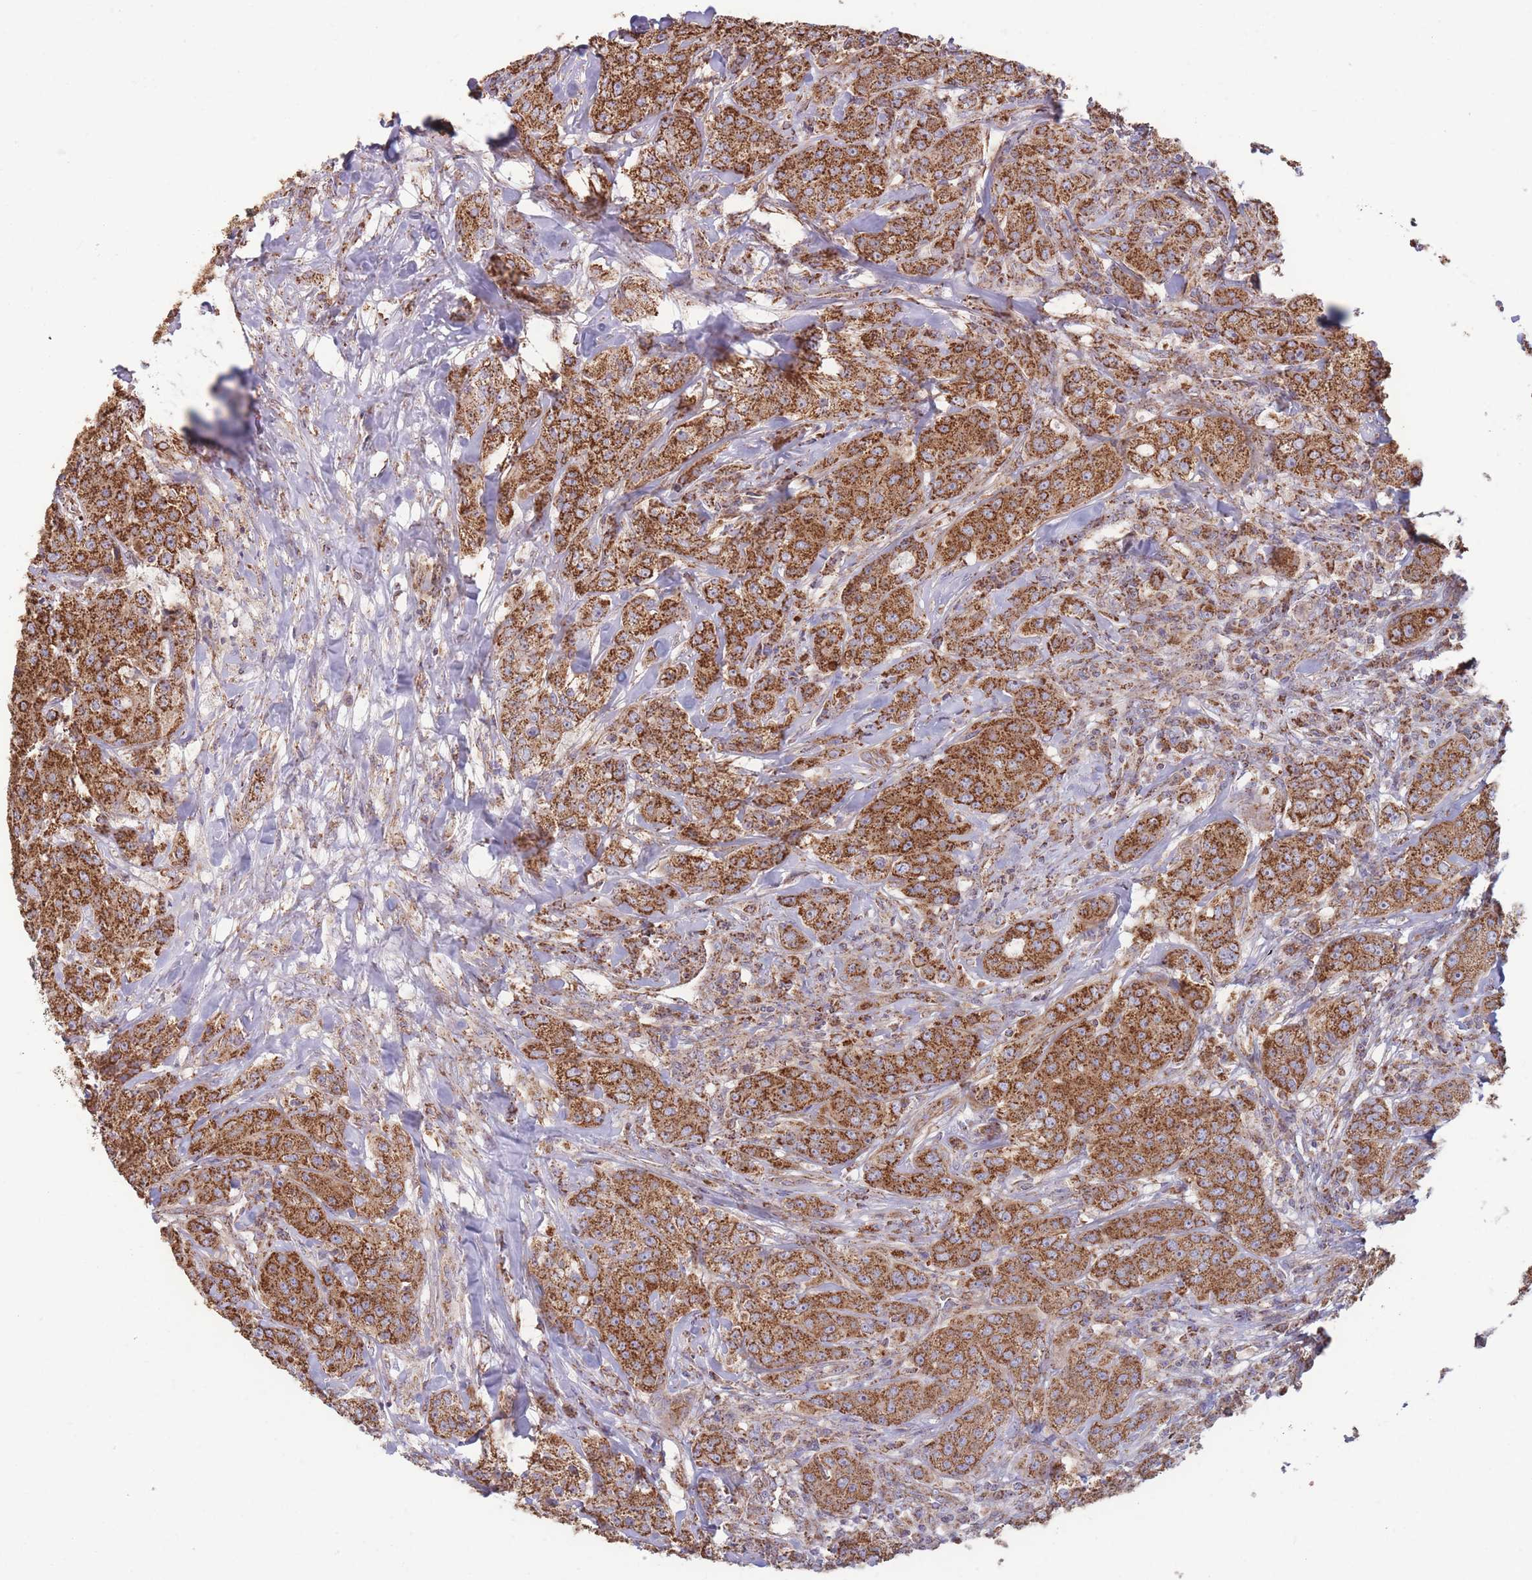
{"staining": {"intensity": "strong", "quantity": ">75%", "location": "cytoplasmic/membranous"}, "tissue": "breast cancer", "cell_type": "Tumor cells", "image_type": "cancer", "snomed": [{"axis": "morphology", "description": "Duct carcinoma"}, {"axis": "topography", "description": "Breast"}], "caption": "Protein staining shows strong cytoplasmic/membranous staining in approximately >75% of tumor cells in breast invasive ductal carcinoma.", "gene": "KIF16B", "patient": {"sex": "female", "age": 43}}